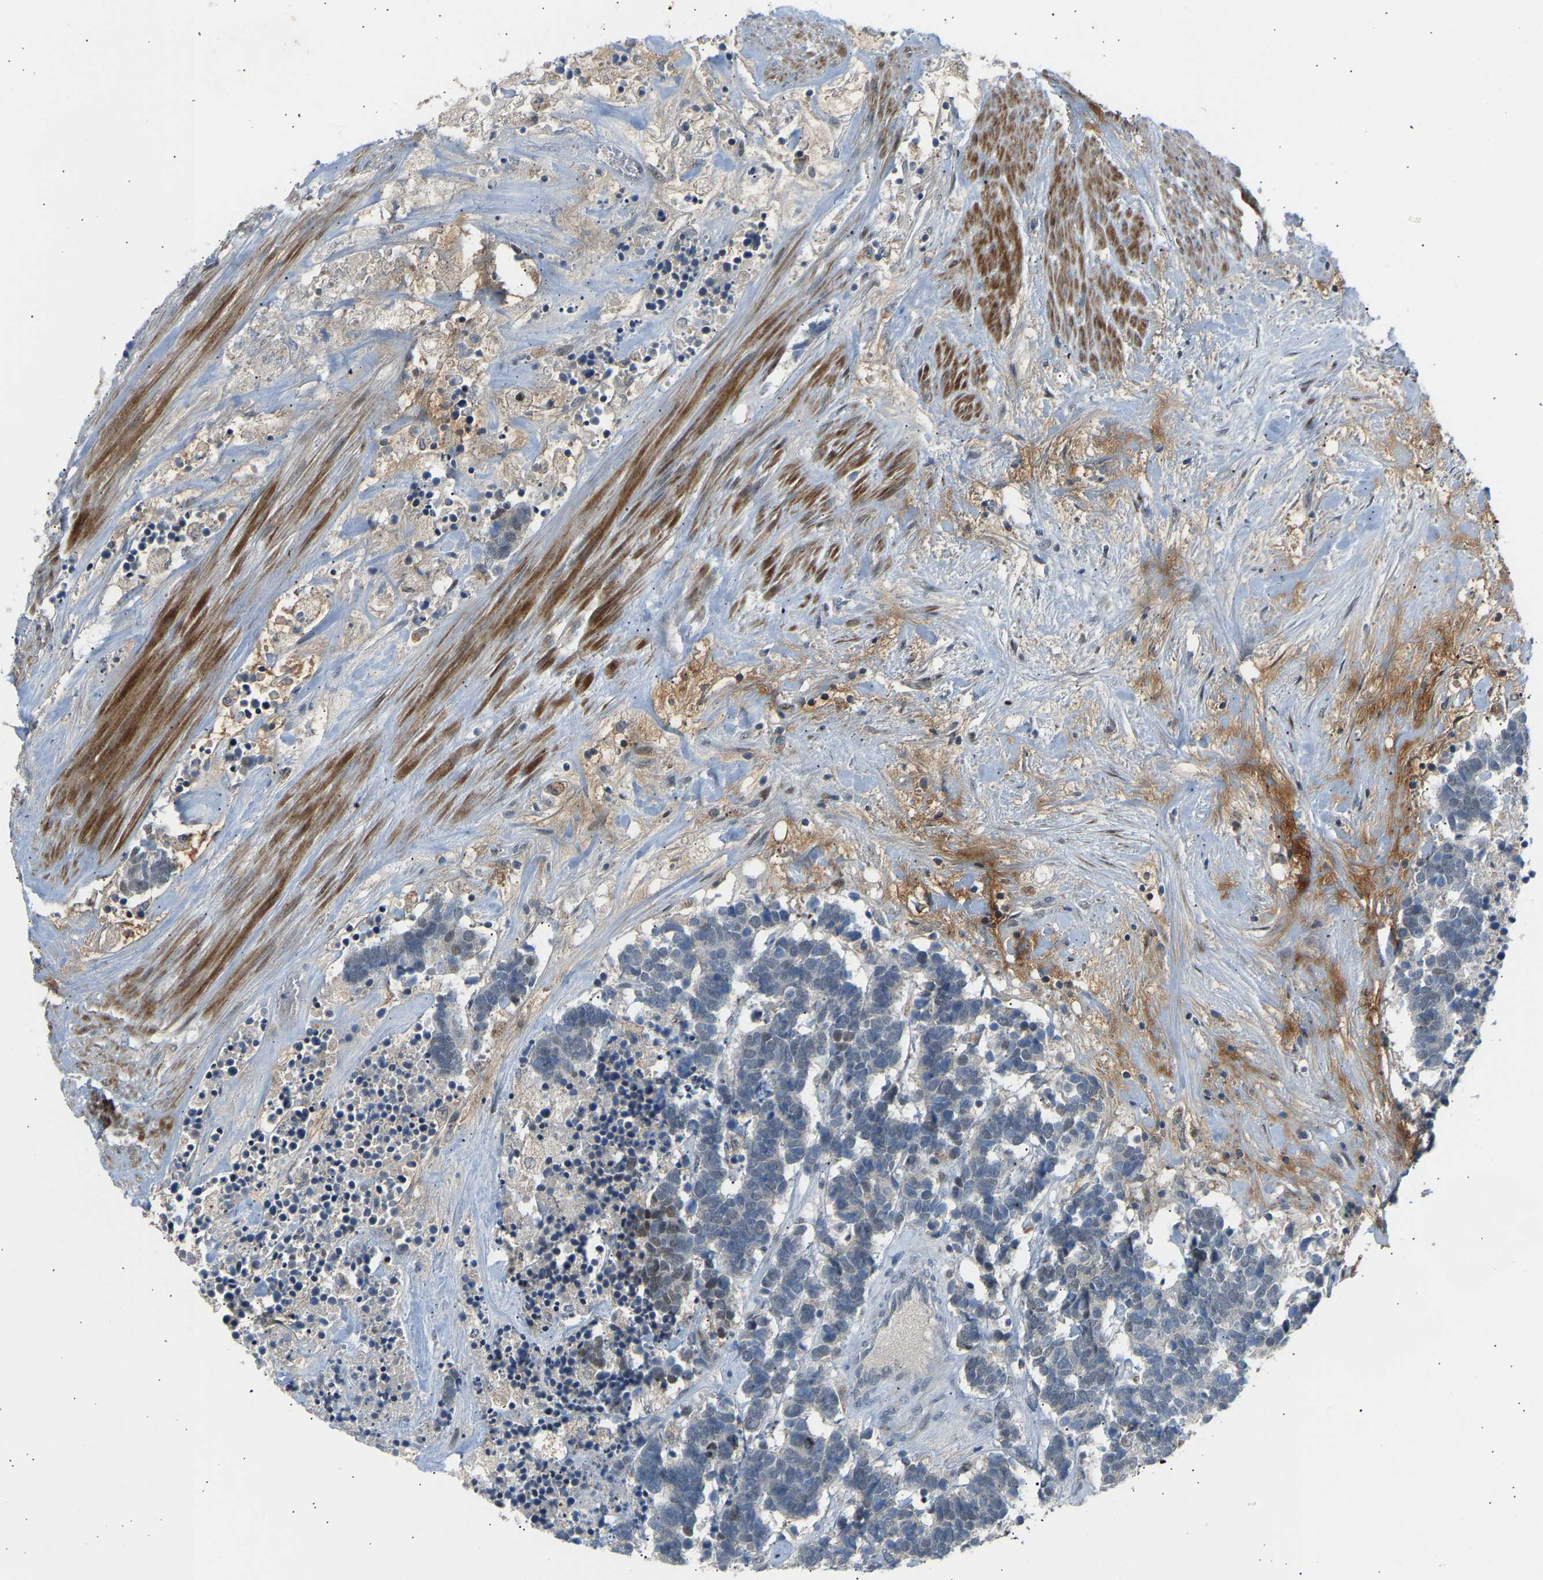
{"staining": {"intensity": "weak", "quantity": "<25%", "location": "nuclear"}, "tissue": "carcinoid", "cell_type": "Tumor cells", "image_type": "cancer", "snomed": [{"axis": "morphology", "description": "Carcinoma, NOS"}, {"axis": "morphology", "description": "Carcinoid, malignant, NOS"}, {"axis": "topography", "description": "Urinary bladder"}], "caption": "A histopathology image of human carcinoid (malignant) is negative for staining in tumor cells.", "gene": "VPS41", "patient": {"sex": "male", "age": 57}}